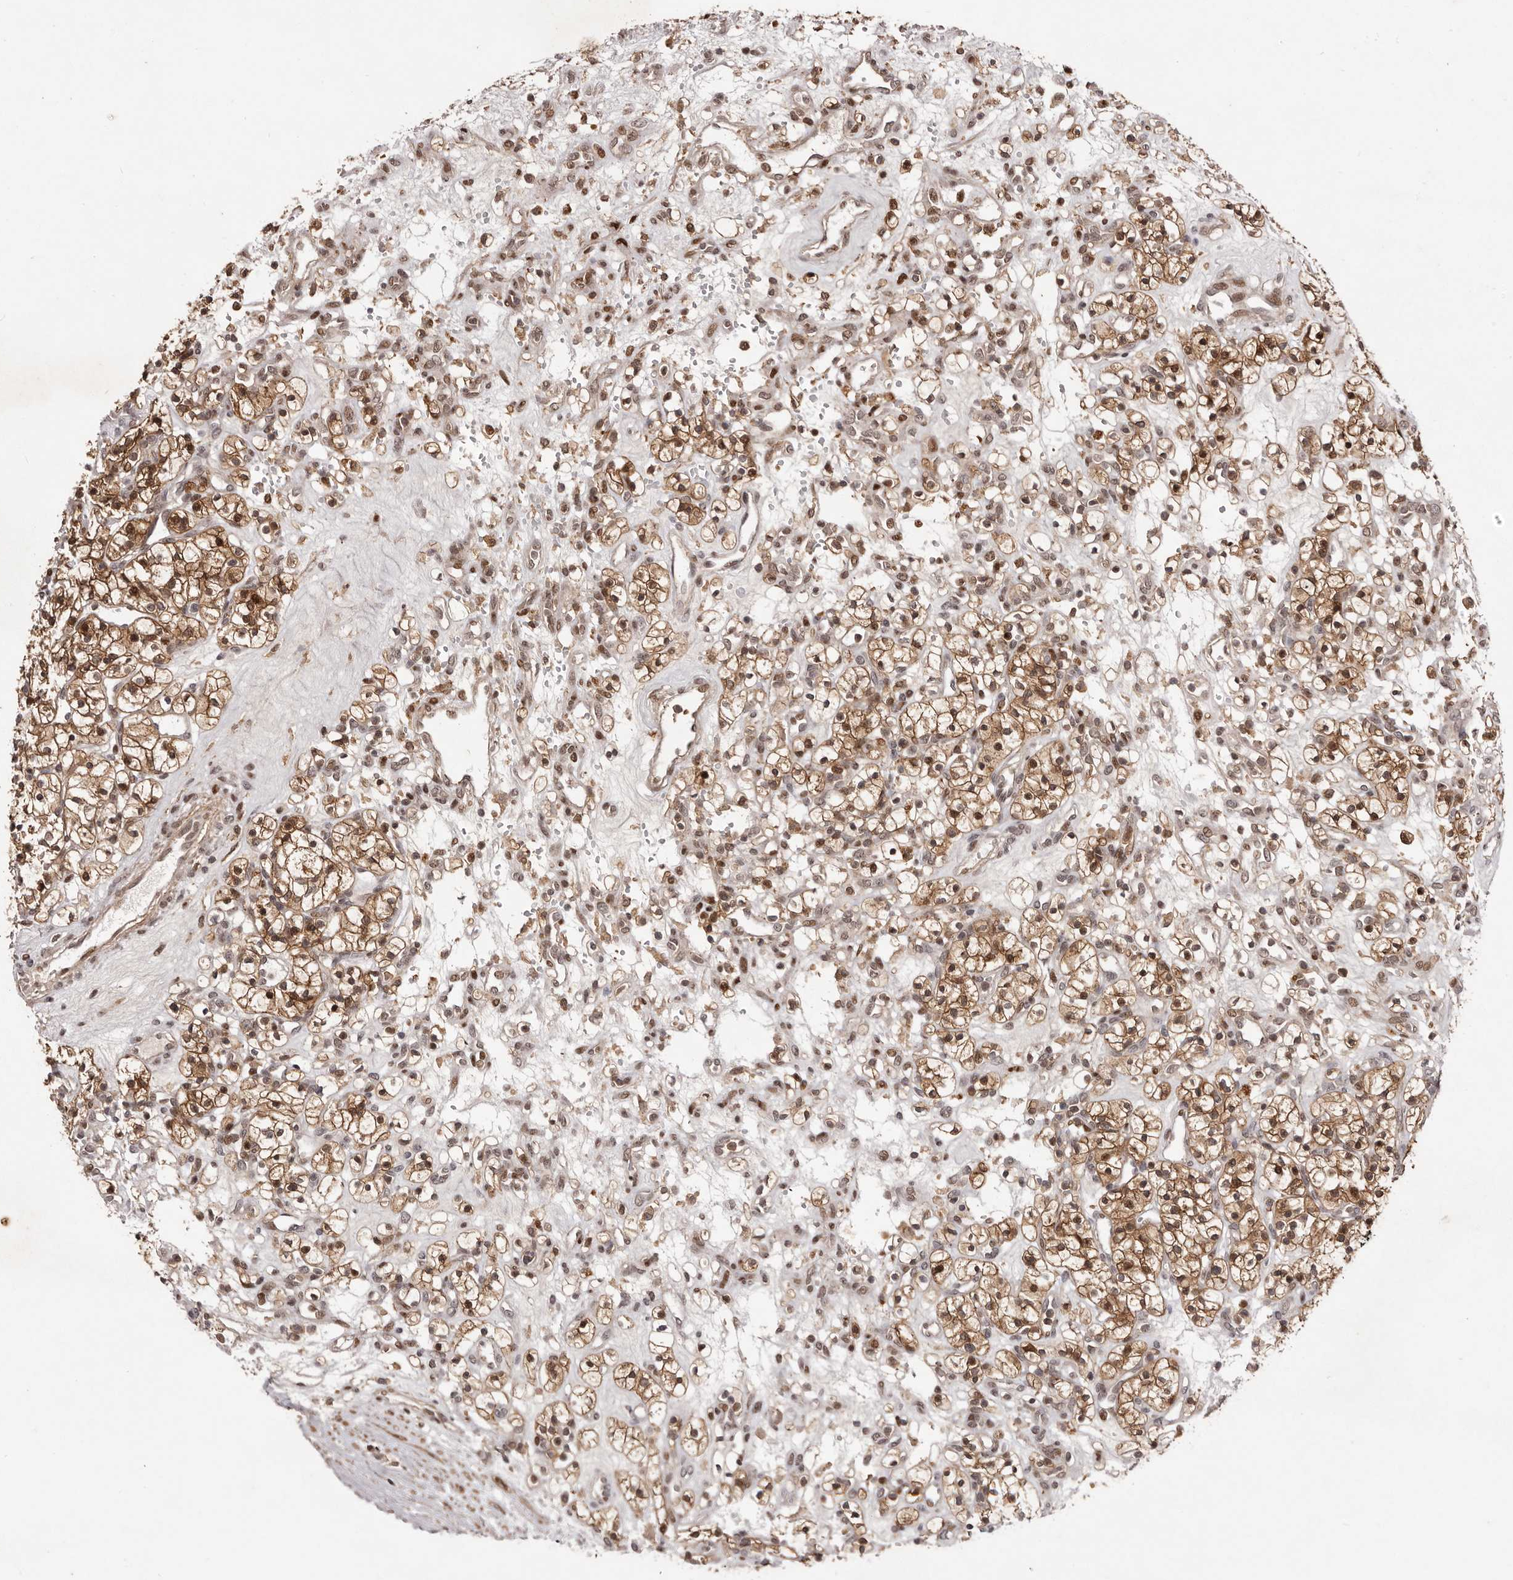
{"staining": {"intensity": "moderate", "quantity": ">75%", "location": "cytoplasmic/membranous,nuclear"}, "tissue": "renal cancer", "cell_type": "Tumor cells", "image_type": "cancer", "snomed": [{"axis": "morphology", "description": "Adenocarcinoma, NOS"}, {"axis": "topography", "description": "Kidney"}], "caption": "Protein staining demonstrates moderate cytoplasmic/membranous and nuclear expression in about >75% of tumor cells in renal cancer.", "gene": "FBXO5", "patient": {"sex": "female", "age": 57}}